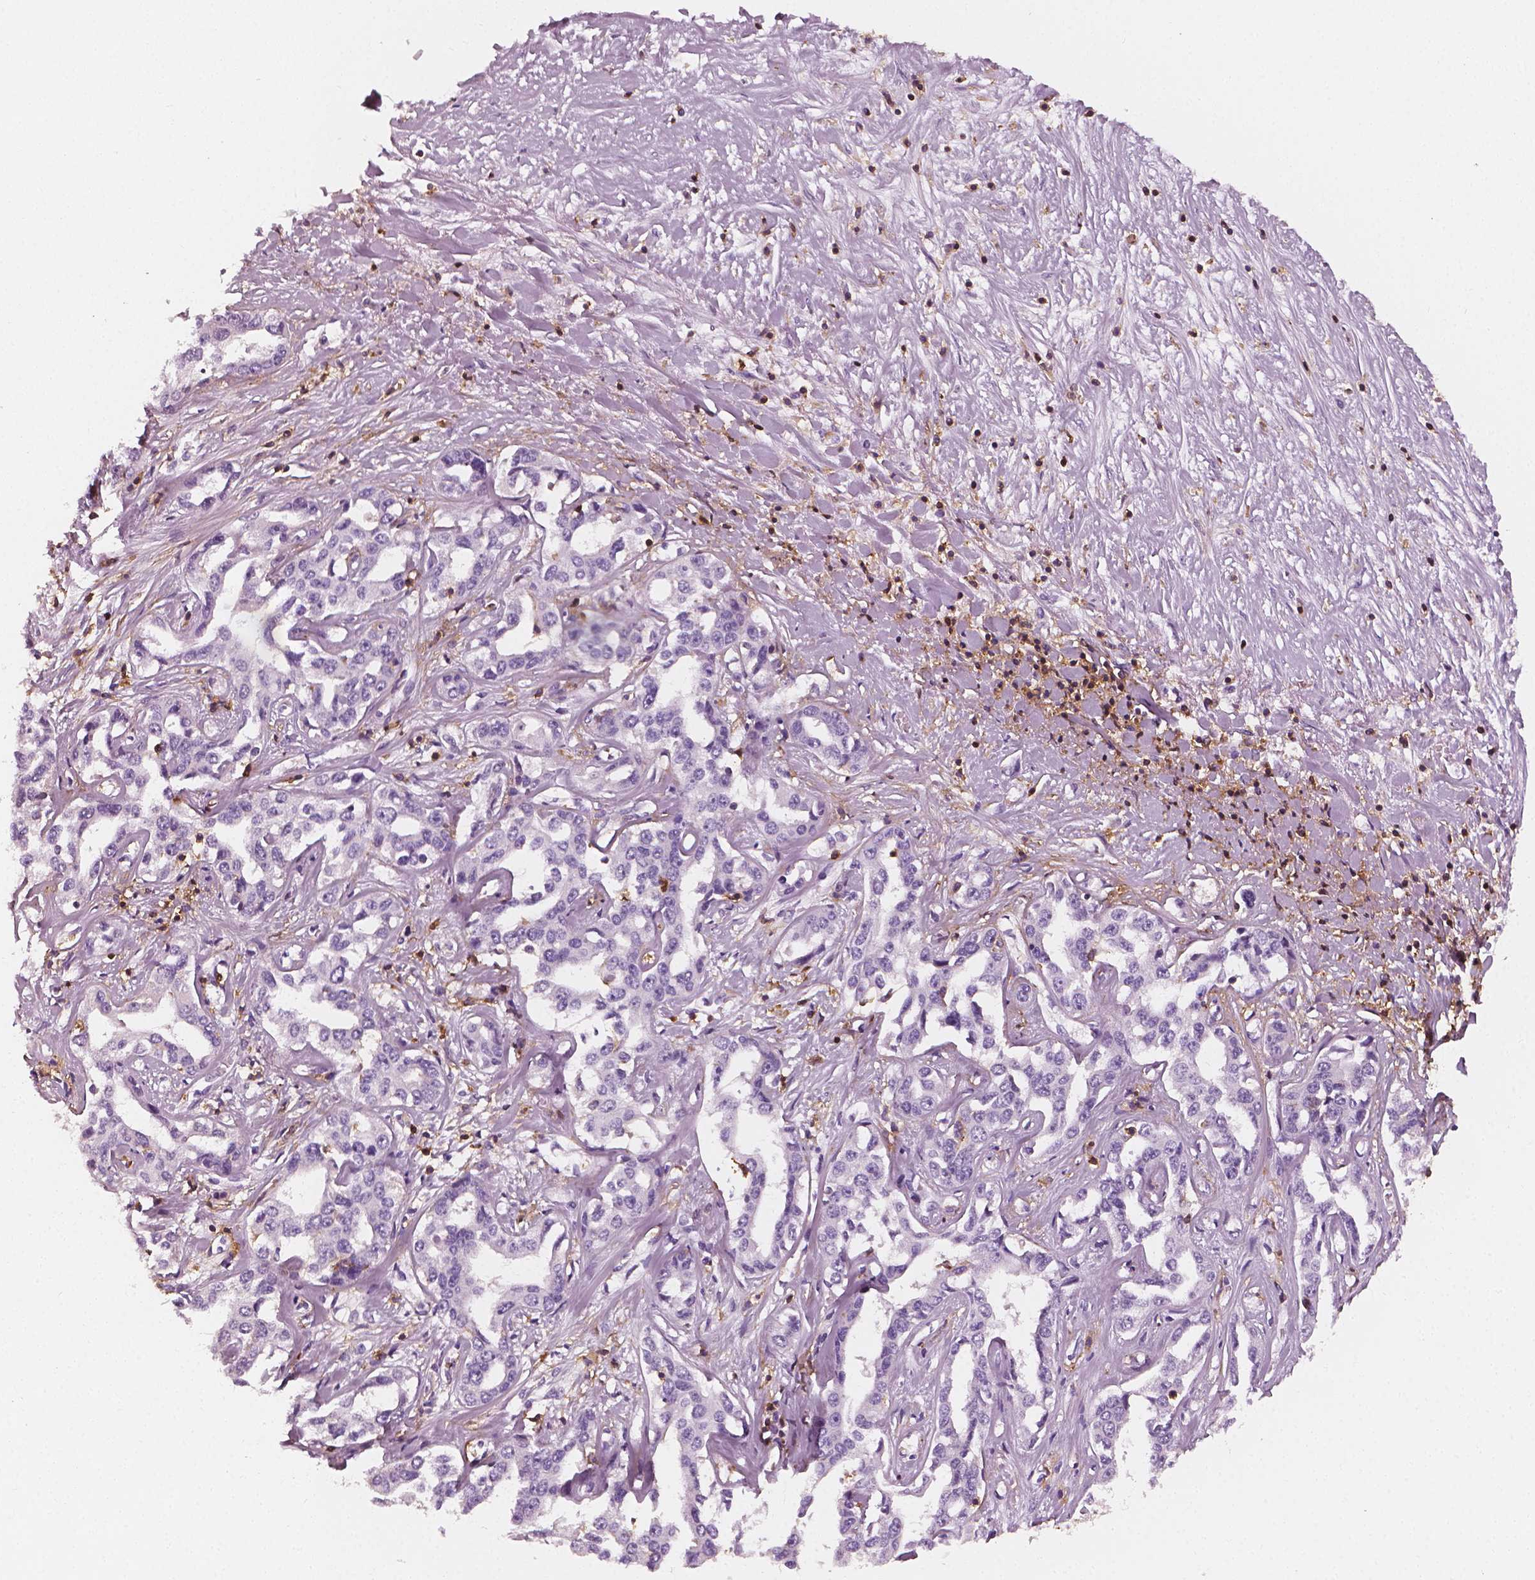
{"staining": {"intensity": "negative", "quantity": "none", "location": "none"}, "tissue": "liver cancer", "cell_type": "Tumor cells", "image_type": "cancer", "snomed": [{"axis": "morphology", "description": "Cholangiocarcinoma"}, {"axis": "topography", "description": "Liver"}], "caption": "Photomicrograph shows no protein staining in tumor cells of liver cancer tissue. (Brightfield microscopy of DAB immunohistochemistry (IHC) at high magnification).", "gene": "PTPRC", "patient": {"sex": "male", "age": 59}}